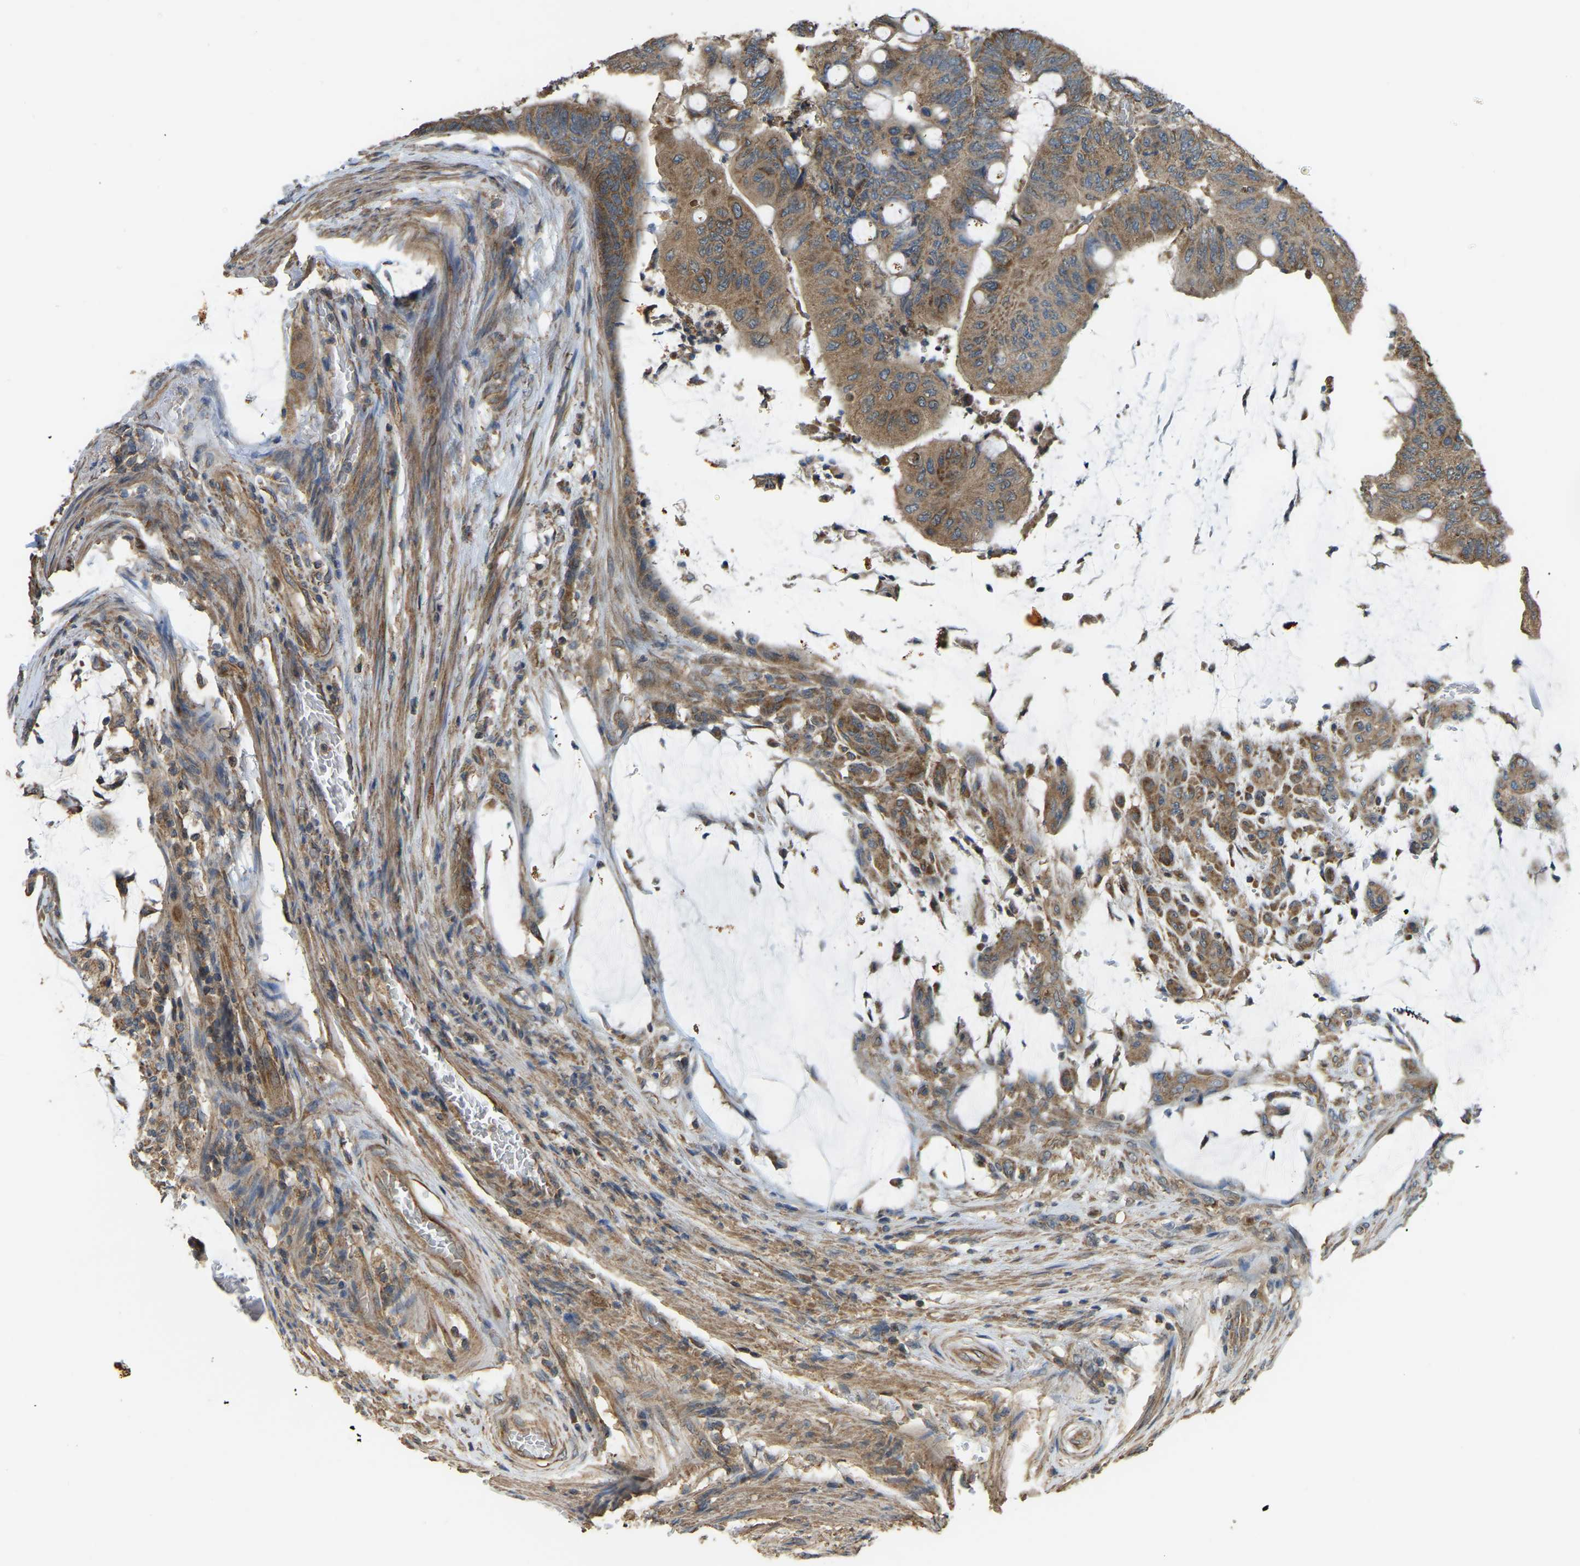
{"staining": {"intensity": "moderate", "quantity": ">75%", "location": "cytoplasmic/membranous"}, "tissue": "colorectal cancer", "cell_type": "Tumor cells", "image_type": "cancer", "snomed": [{"axis": "morphology", "description": "Normal tissue, NOS"}, {"axis": "morphology", "description": "Adenocarcinoma, NOS"}, {"axis": "topography", "description": "Rectum"}], "caption": "IHC (DAB (3,3'-diaminobenzidine)) staining of colorectal cancer (adenocarcinoma) exhibits moderate cytoplasmic/membranous protein staining in approximately >75% of tumor cells.", "gene": "GNG2", "patient": {"sex": "male", "age": 92}}